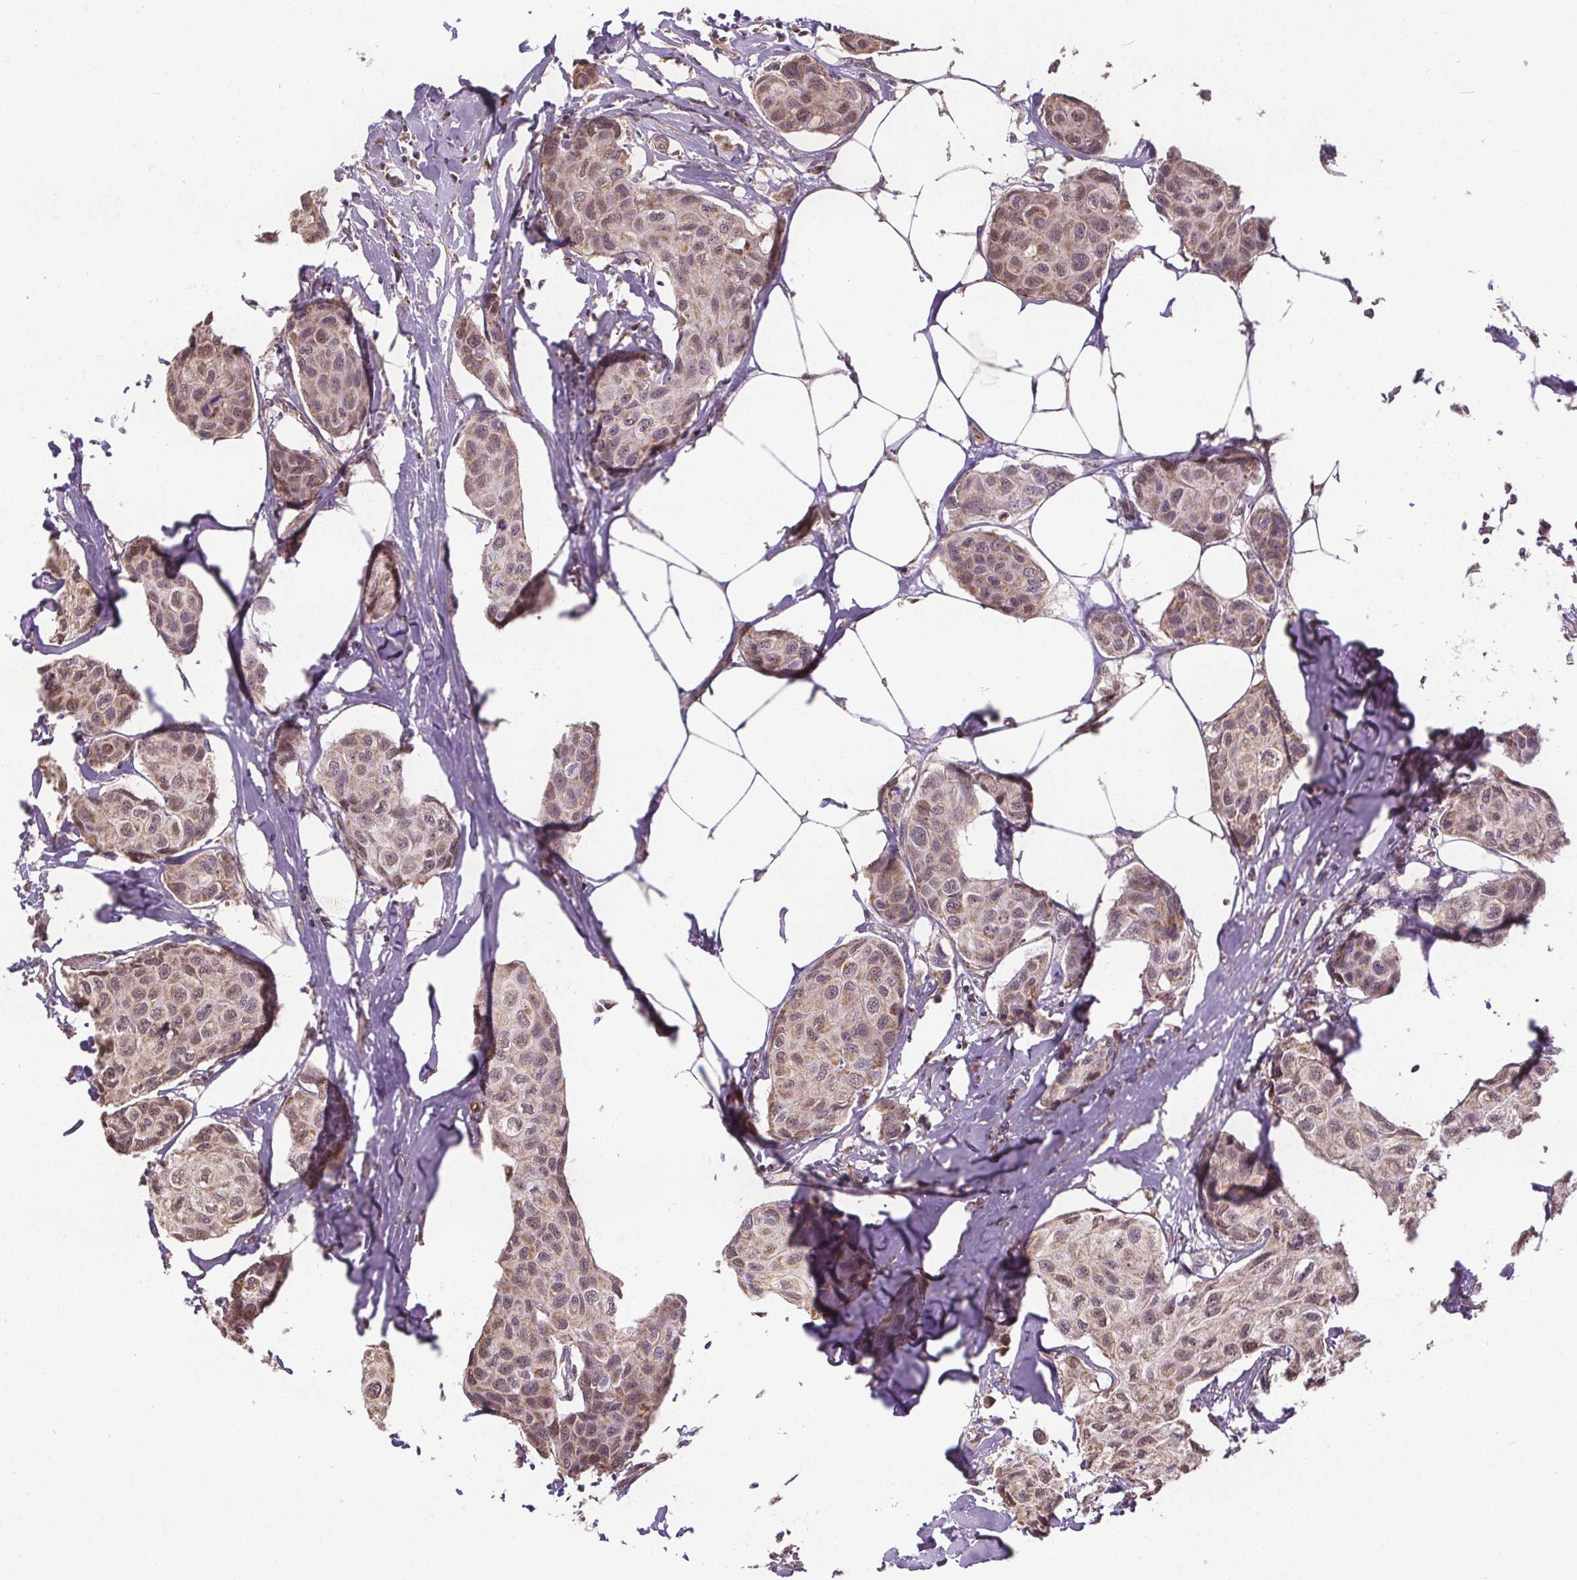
{"staining": {"intensity": "weak", "quantity": ">75%", "location": "cytoplasmic/membranous"}, "tissue": "breast cancer", "cell_type": "Tumor cells", "image_type": "cancer", "snomed": [{"axis": "morphology", "description": "Duct carcinoma"}, {"axis": "topography", "description": "Breast"}], "caption": "IHC micrograph of human breast invasive ductal carcinoma stained for a protein (brown), which demonstrates low levels of weak cytoplasmic/membranous expression in about >75% of tumor cells.", "gene": "ZNF548", "patient": {"sex": "female", "age": 80}}